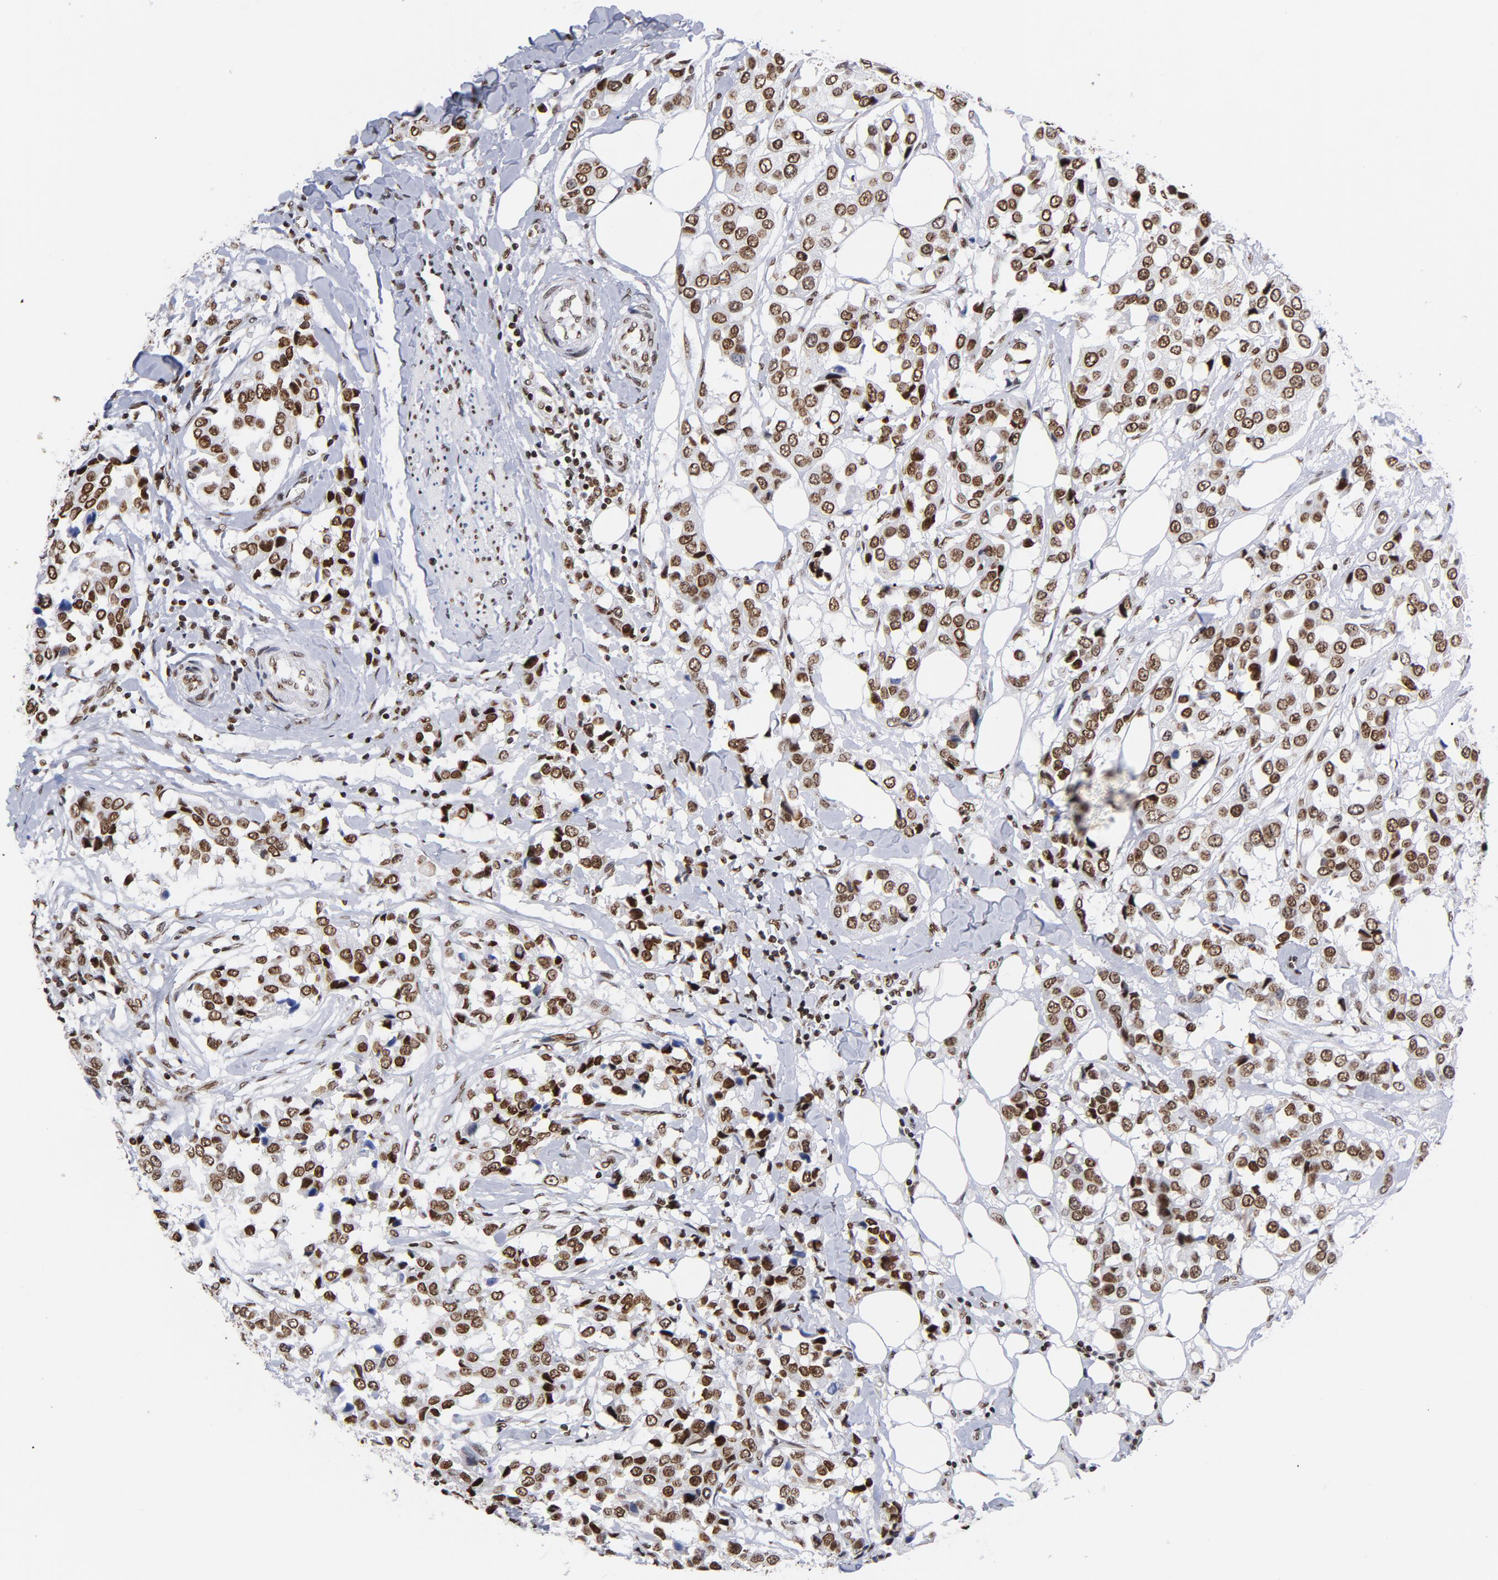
{"staining": {"intensity": "moderate", "quantity": ">75%", "location": "cytoplasmic/membranous,nuclear"}, "tissue": "breast cancer", "cell_type": "Tumor cells", "image_type": "cancer", "snomed": [{"axis": "morphology", "description": "Duct carcinoma"}, {"axis": "topography", "description": "Breast"}], "caption": "Brown immunohistochemical staining in breast cancer (intraductal carcinoma) demonstrates moderate cytoplasmic/membranous and nuclear positivity in approximately >75% of tumor cells.", "gene": "TOP2B", "patient": {"sex": "female", "age": 80}}